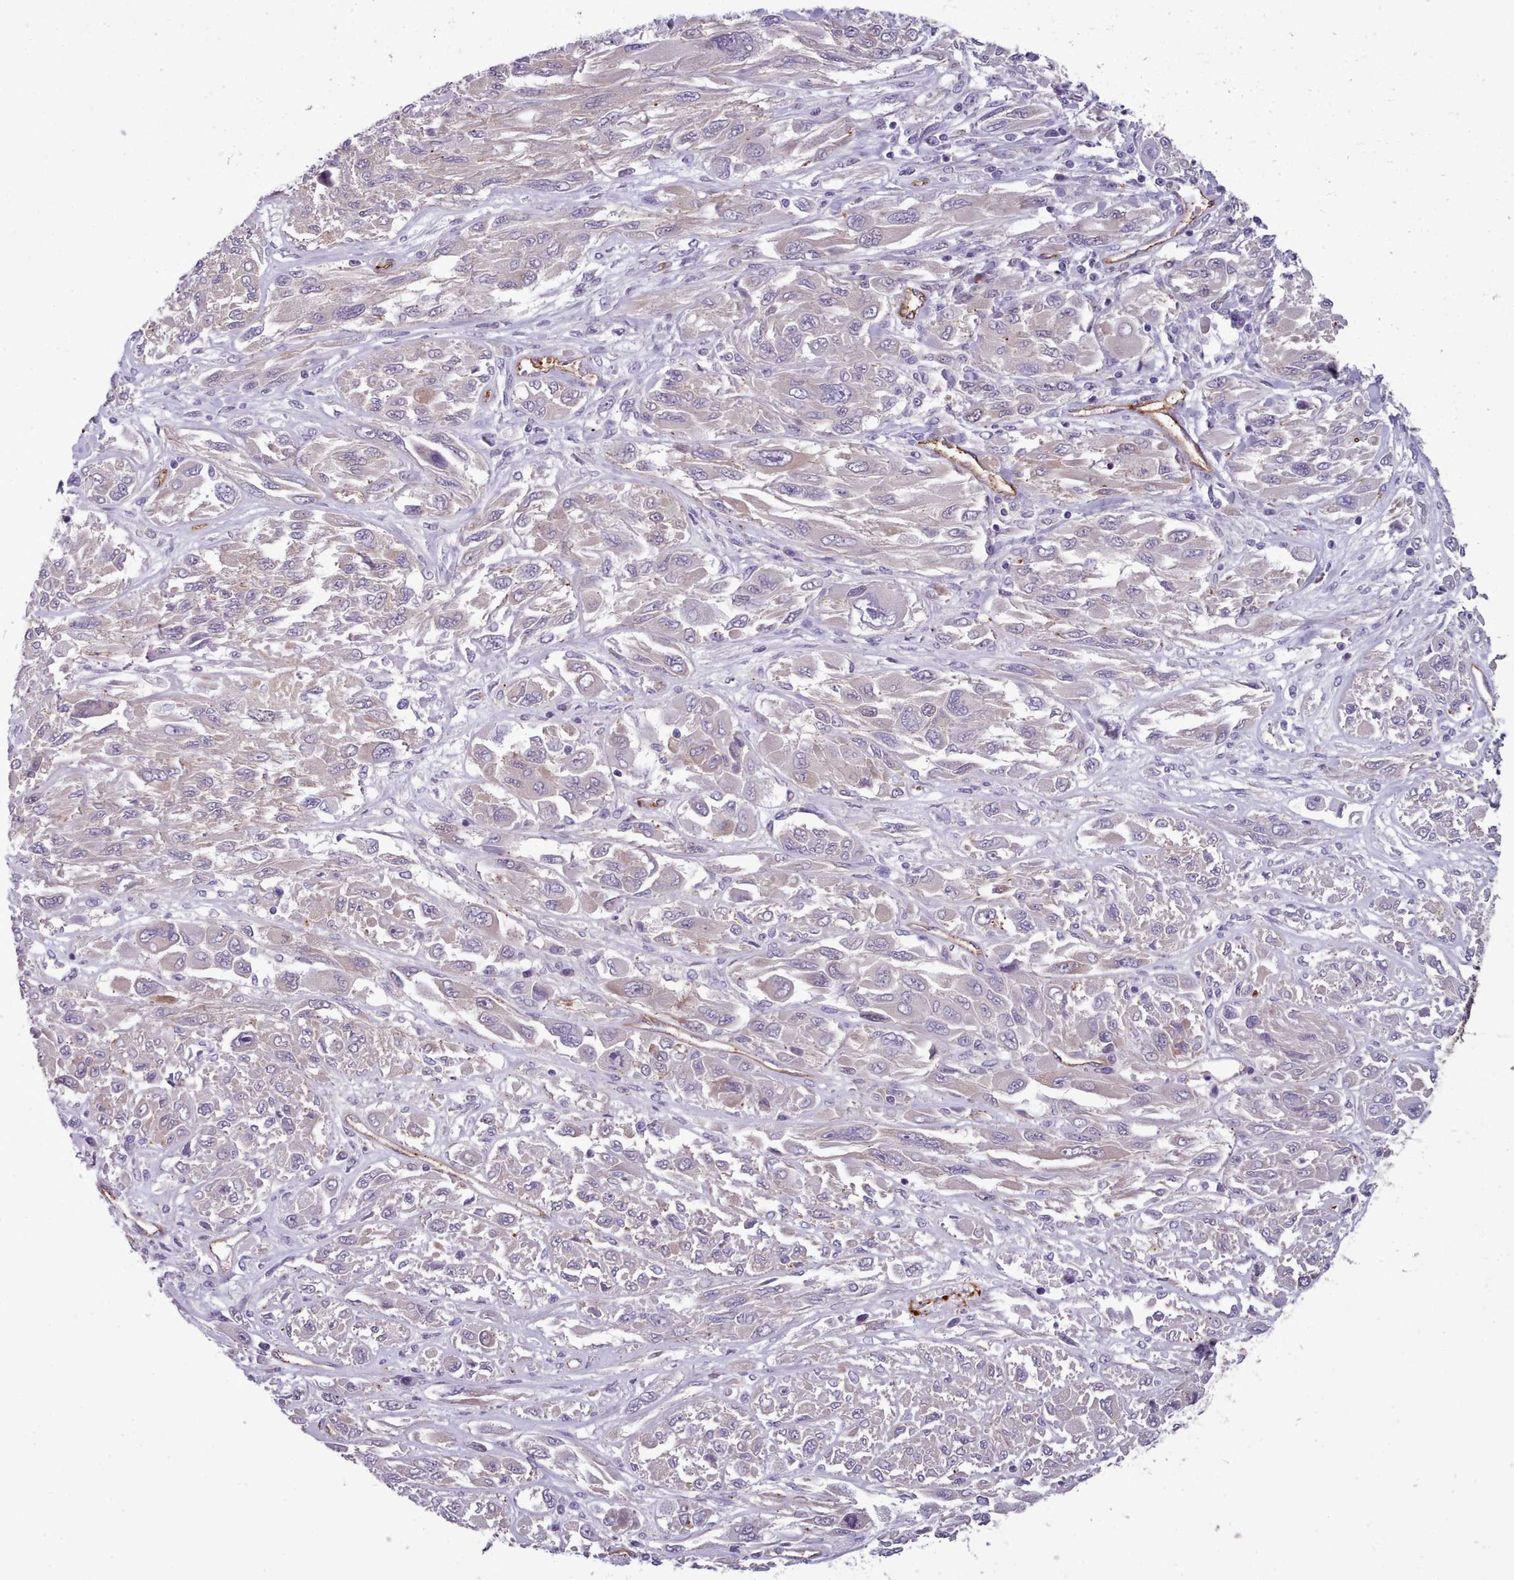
{"staining": {"intensity": "weak", "quantity": "<25%", "location": "cytoplasmic/membranous"}, "tissue": "melanoma", "cell_type": "Tumor cells", "image_type": "cancer", "snomed": [{"axis": "morphology", "description": "Malignant melanoma, NOS"}, {"axis": "topography", "description": "Skin"}], "caption": "Tumor cells show no significant protein staining in malignant melanoma.", "gene": "CD300LF", "patient": {"sex": "female", "age": 91}}